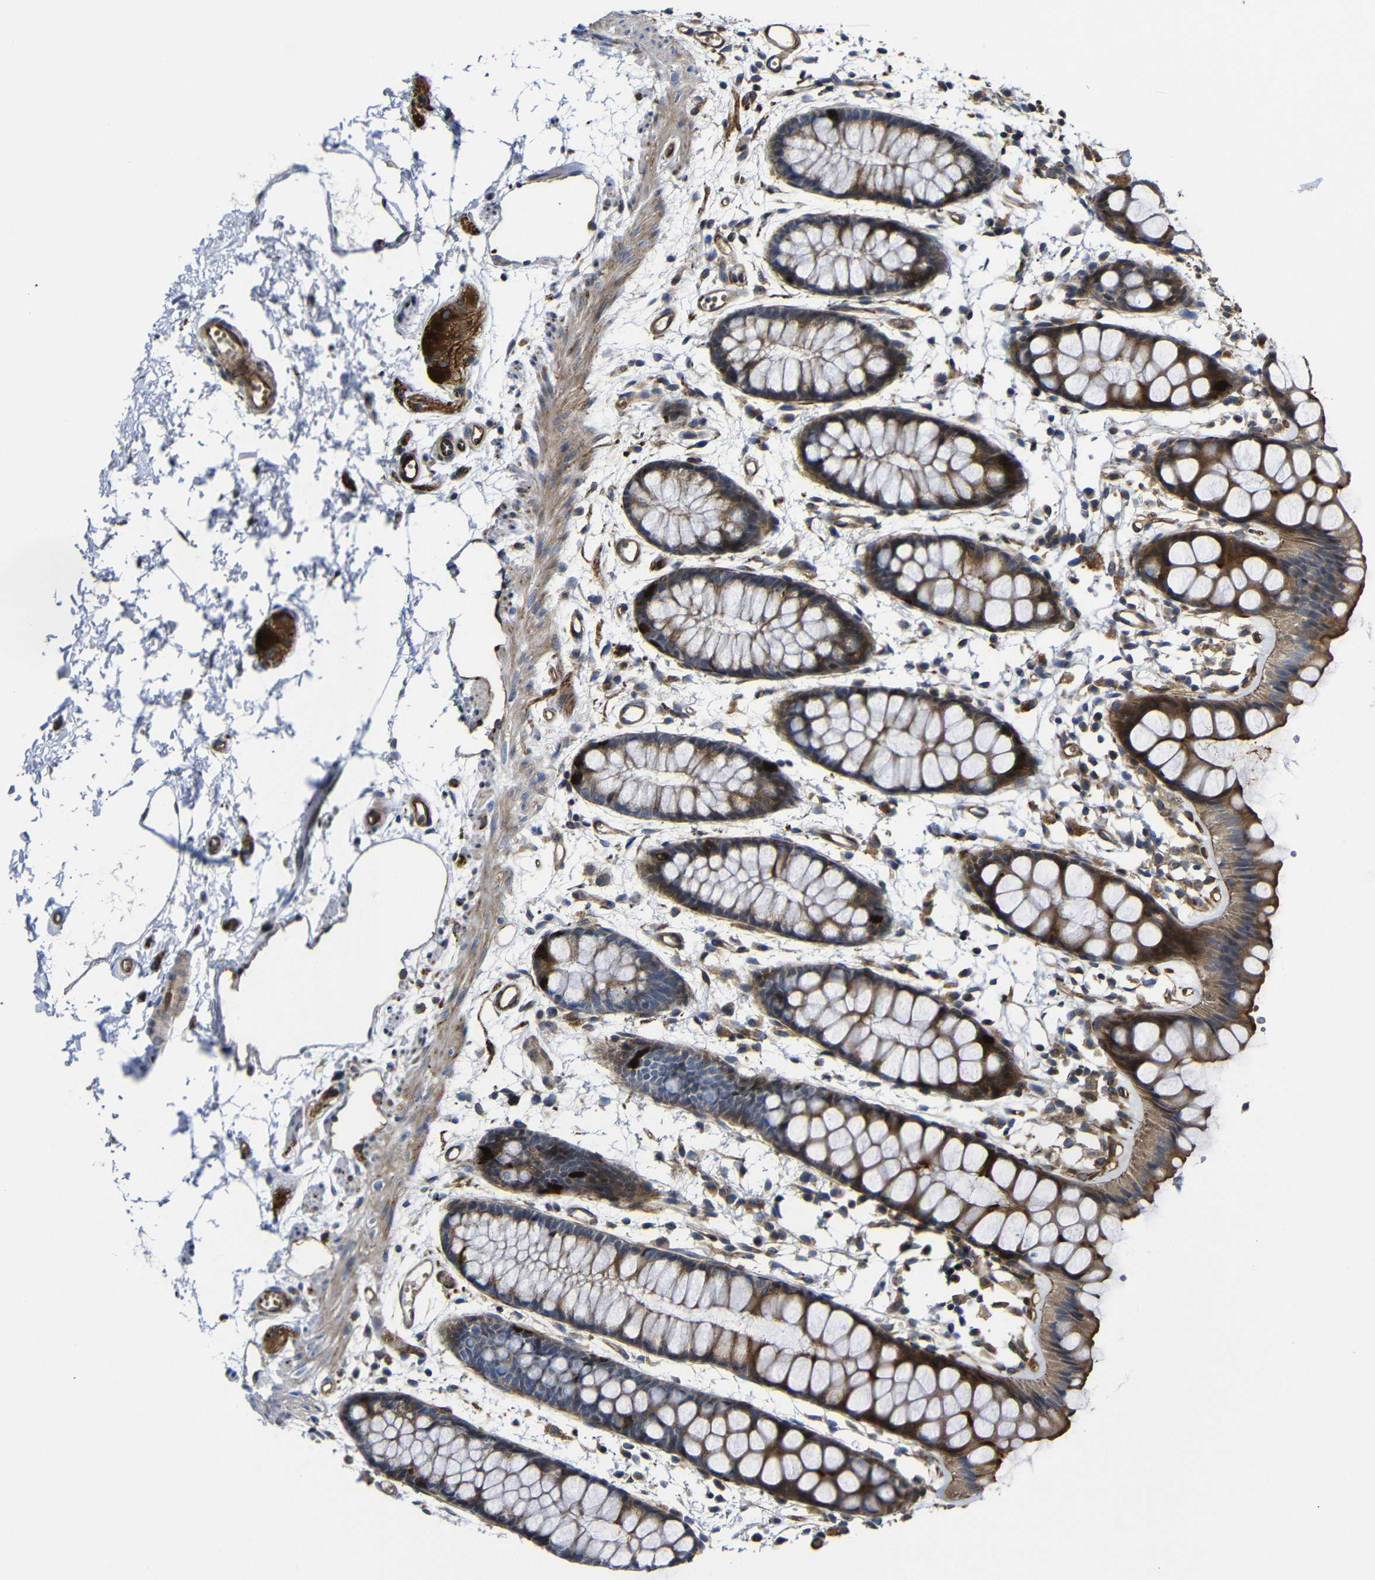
{"staining": {"intensity": "strong", "quantity": ">75%", "location": "cytoplasmic/membranous"}, "tissue": "rectum", "cell_type": "Glandular cells", "image_type": "normal", "snomed": [{"axis": "morphology", "description": "Normal tissue, NOS"}, {"axis": "topography", "description": "Rectum"}], "caption": "DAB (3,3'-diaminobenzidine) immunohistochemical staining of benign human rectum demonstrates strong cytoplasmic/membranous protein expression in about >75% of glandular cells.", "gene": "PARP14", "patient": {"sex": "female", "age": 66}}